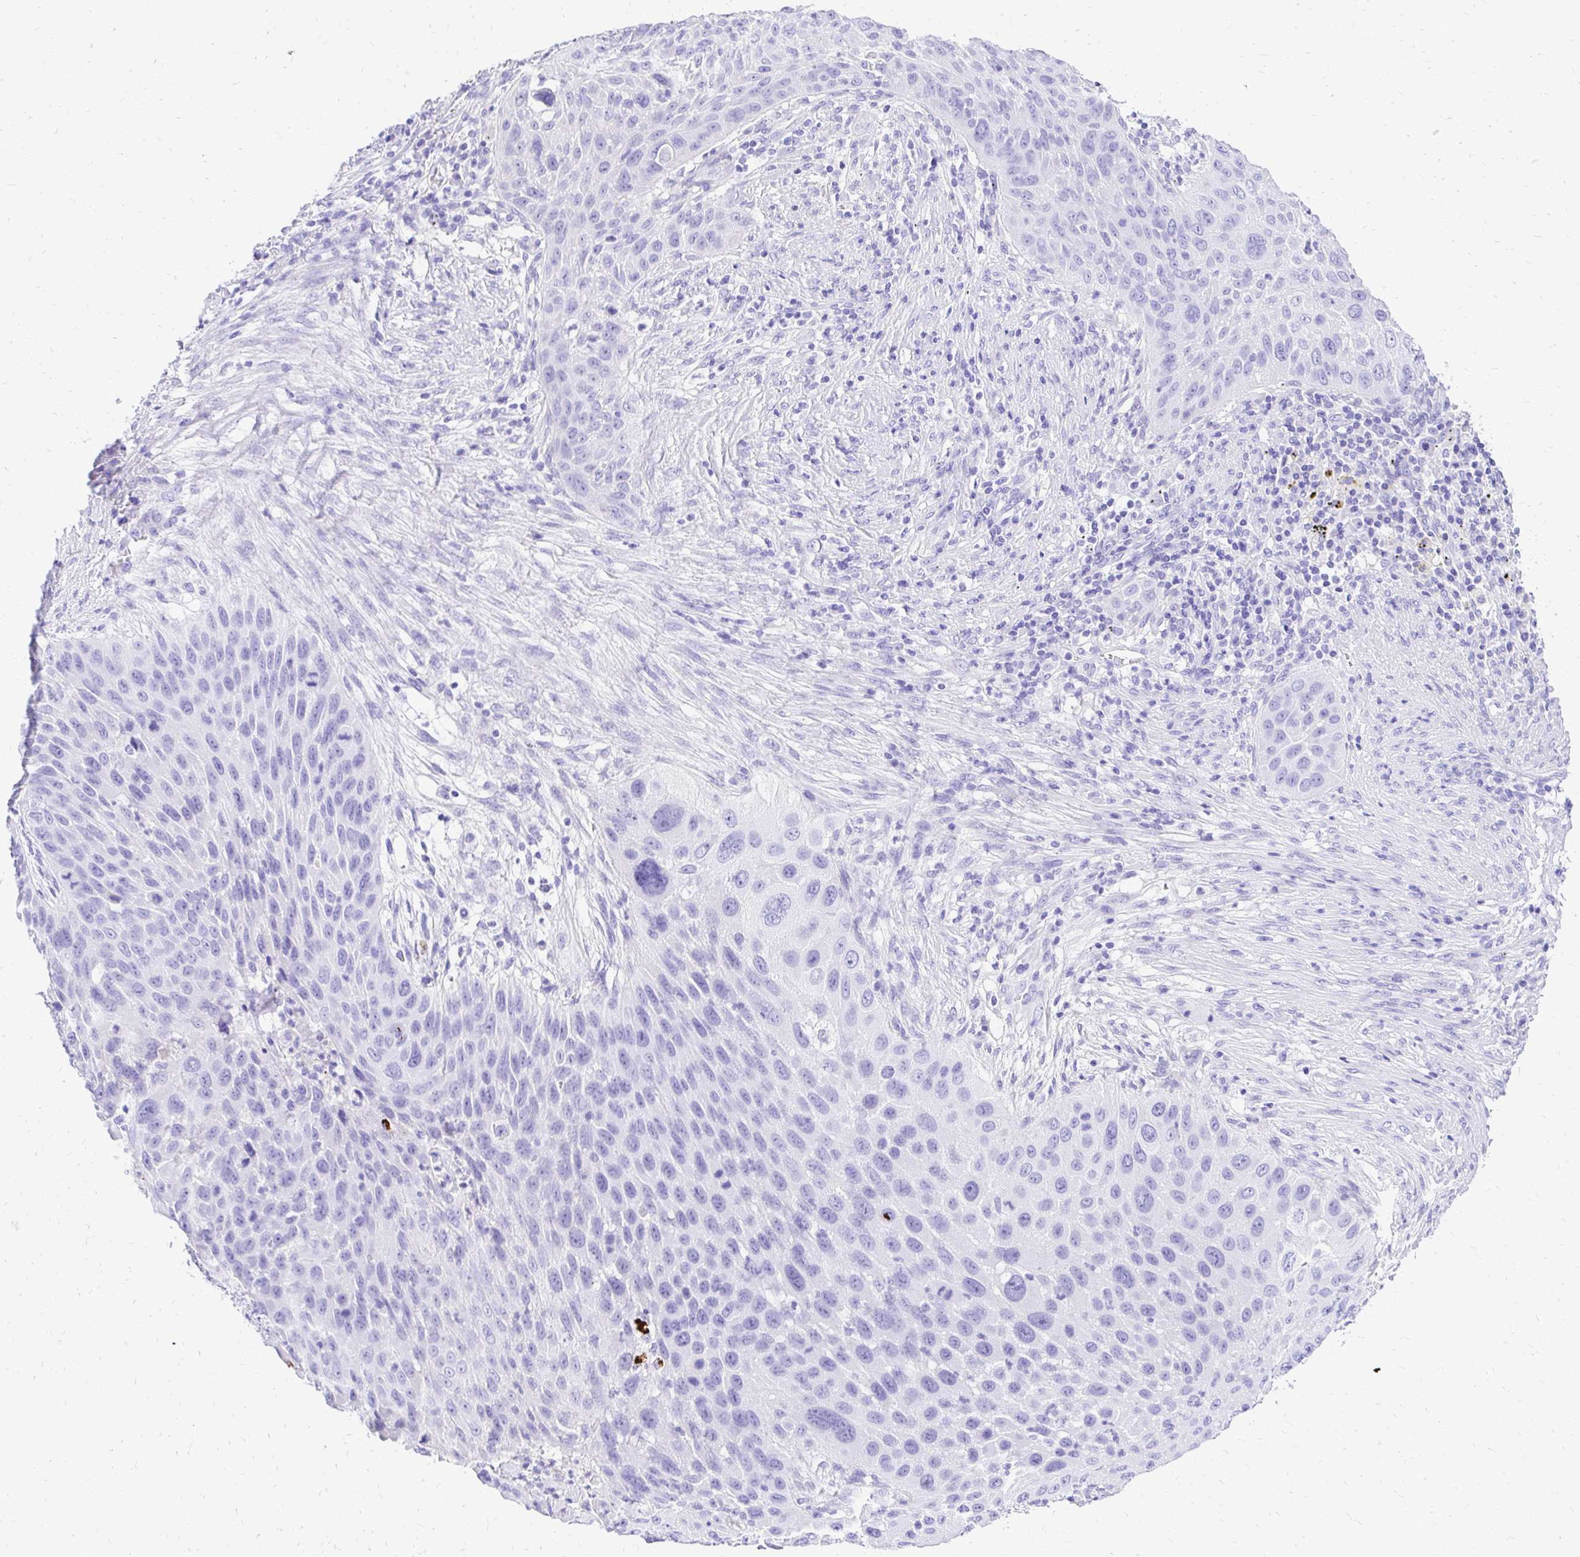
{"staining": {"intensity": "negative", "quantity": "none", "location": "none"}, "tissue": "lung cancer", "cell_type": "Tumor cells", "image_type": "cancer", "snomed": [{"axis": "morphology", "description": "Squamous cell carcinoma, NOS"}, {"axis": "topography", "description": "Lung"}], "caption": "There is no significant expression in tumor cells of lung cancer (squamous cell carcinoma). The staining was performed using DAB (3,3'-diaminobenzidine) to visualize the protein expression in brown, while the nuclei were stained in blue with hematoxylin (Magnification: 20x).", "gene": "S100G", "patient": {"sex": "male", "age": 63}}